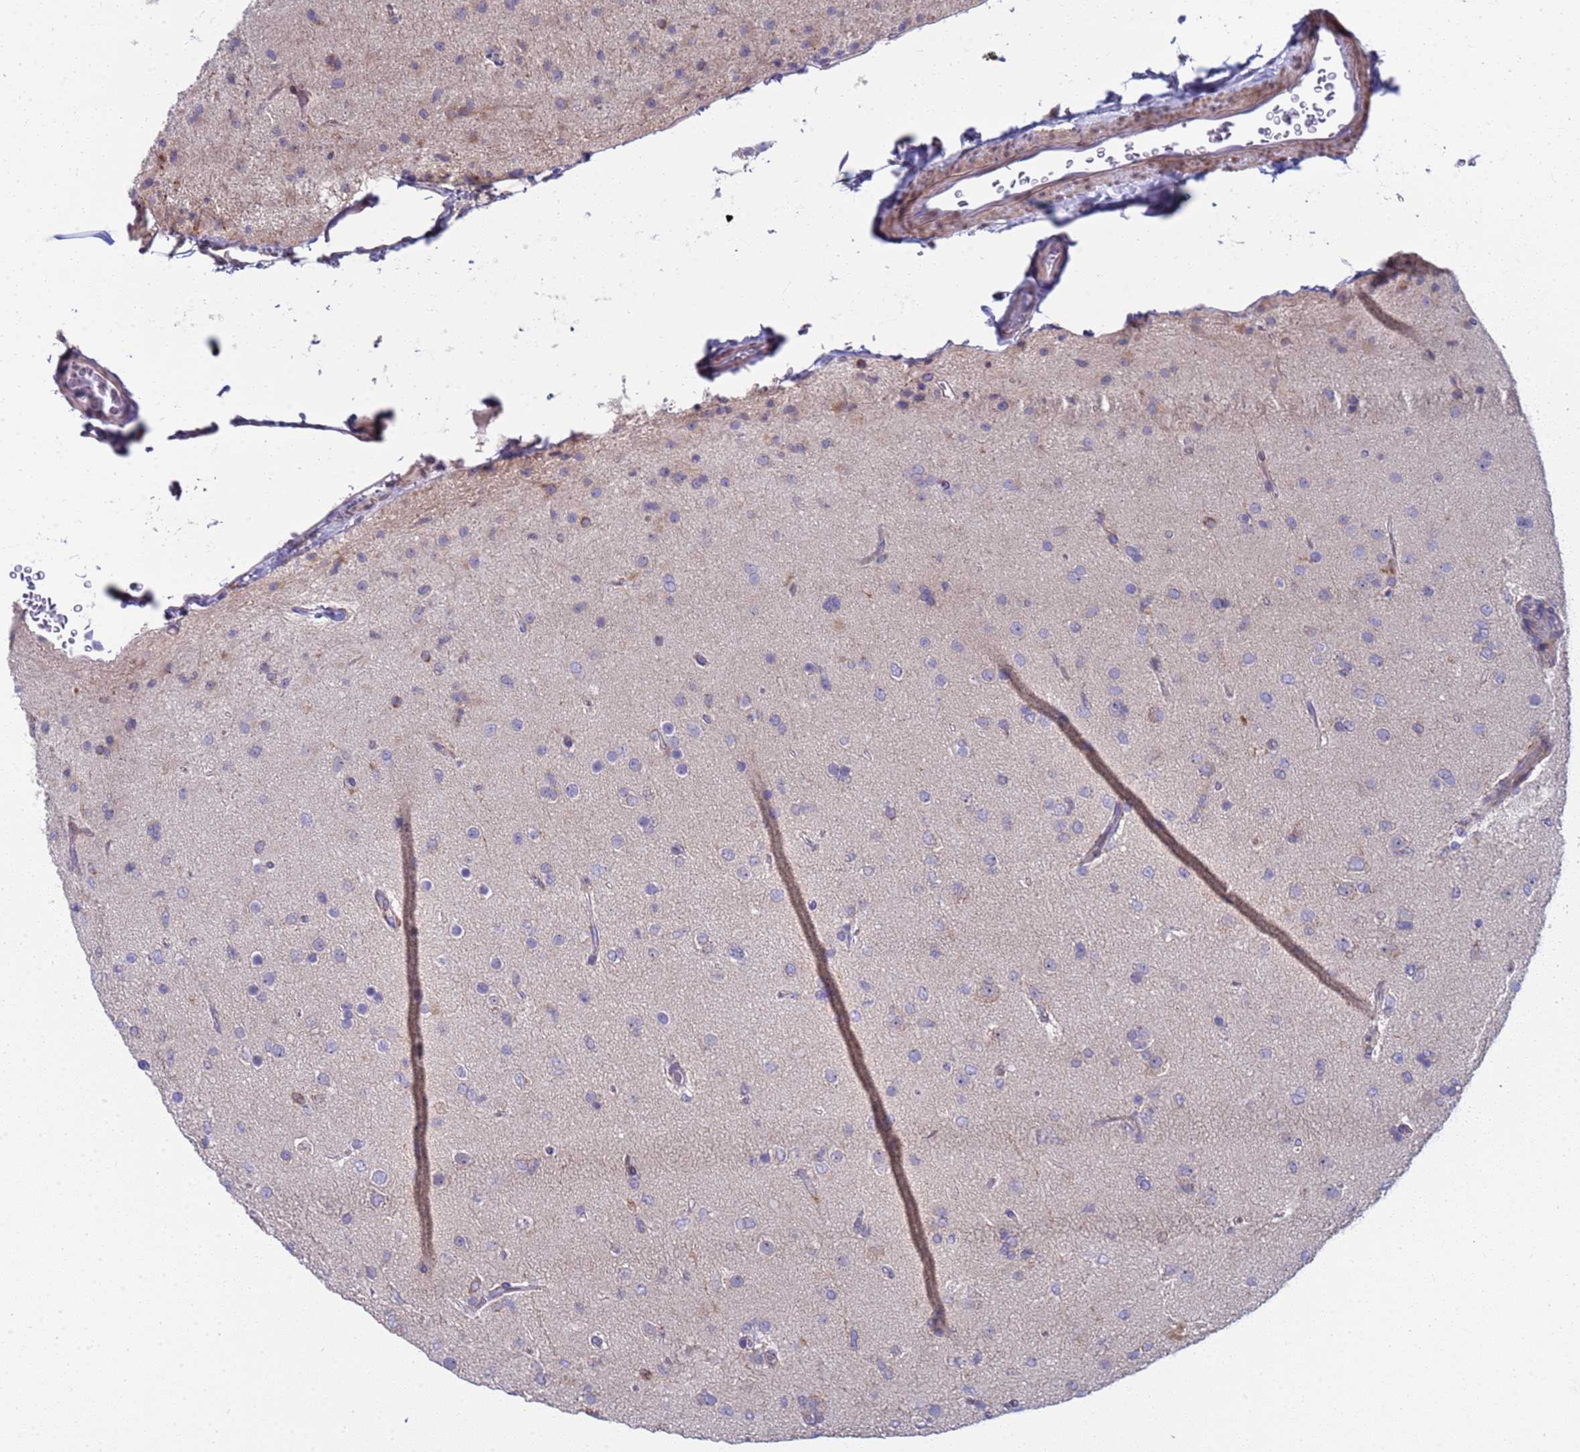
{"staining": {"intensity": "negative", "quantity": "none", "location": "none"}, "tissue": "glioma", "cell_type": "Tumor cells", "image_type": "cancer", "snomed": [{"axis": "morphology", "description": "Glioma, malignant, Low grade"}, {"axis": "topography", "description": "Brain"}], "caption": "This photomicrograph is of malignant low-grade glioma stained with immunohistochemistry (IHC) to label a protein in brown with the nuclei are counter-stained blue. There is no positivity in tumor cells.", "gene": "ENOSF1", "patient": {"sex": "male", "age": 65}}